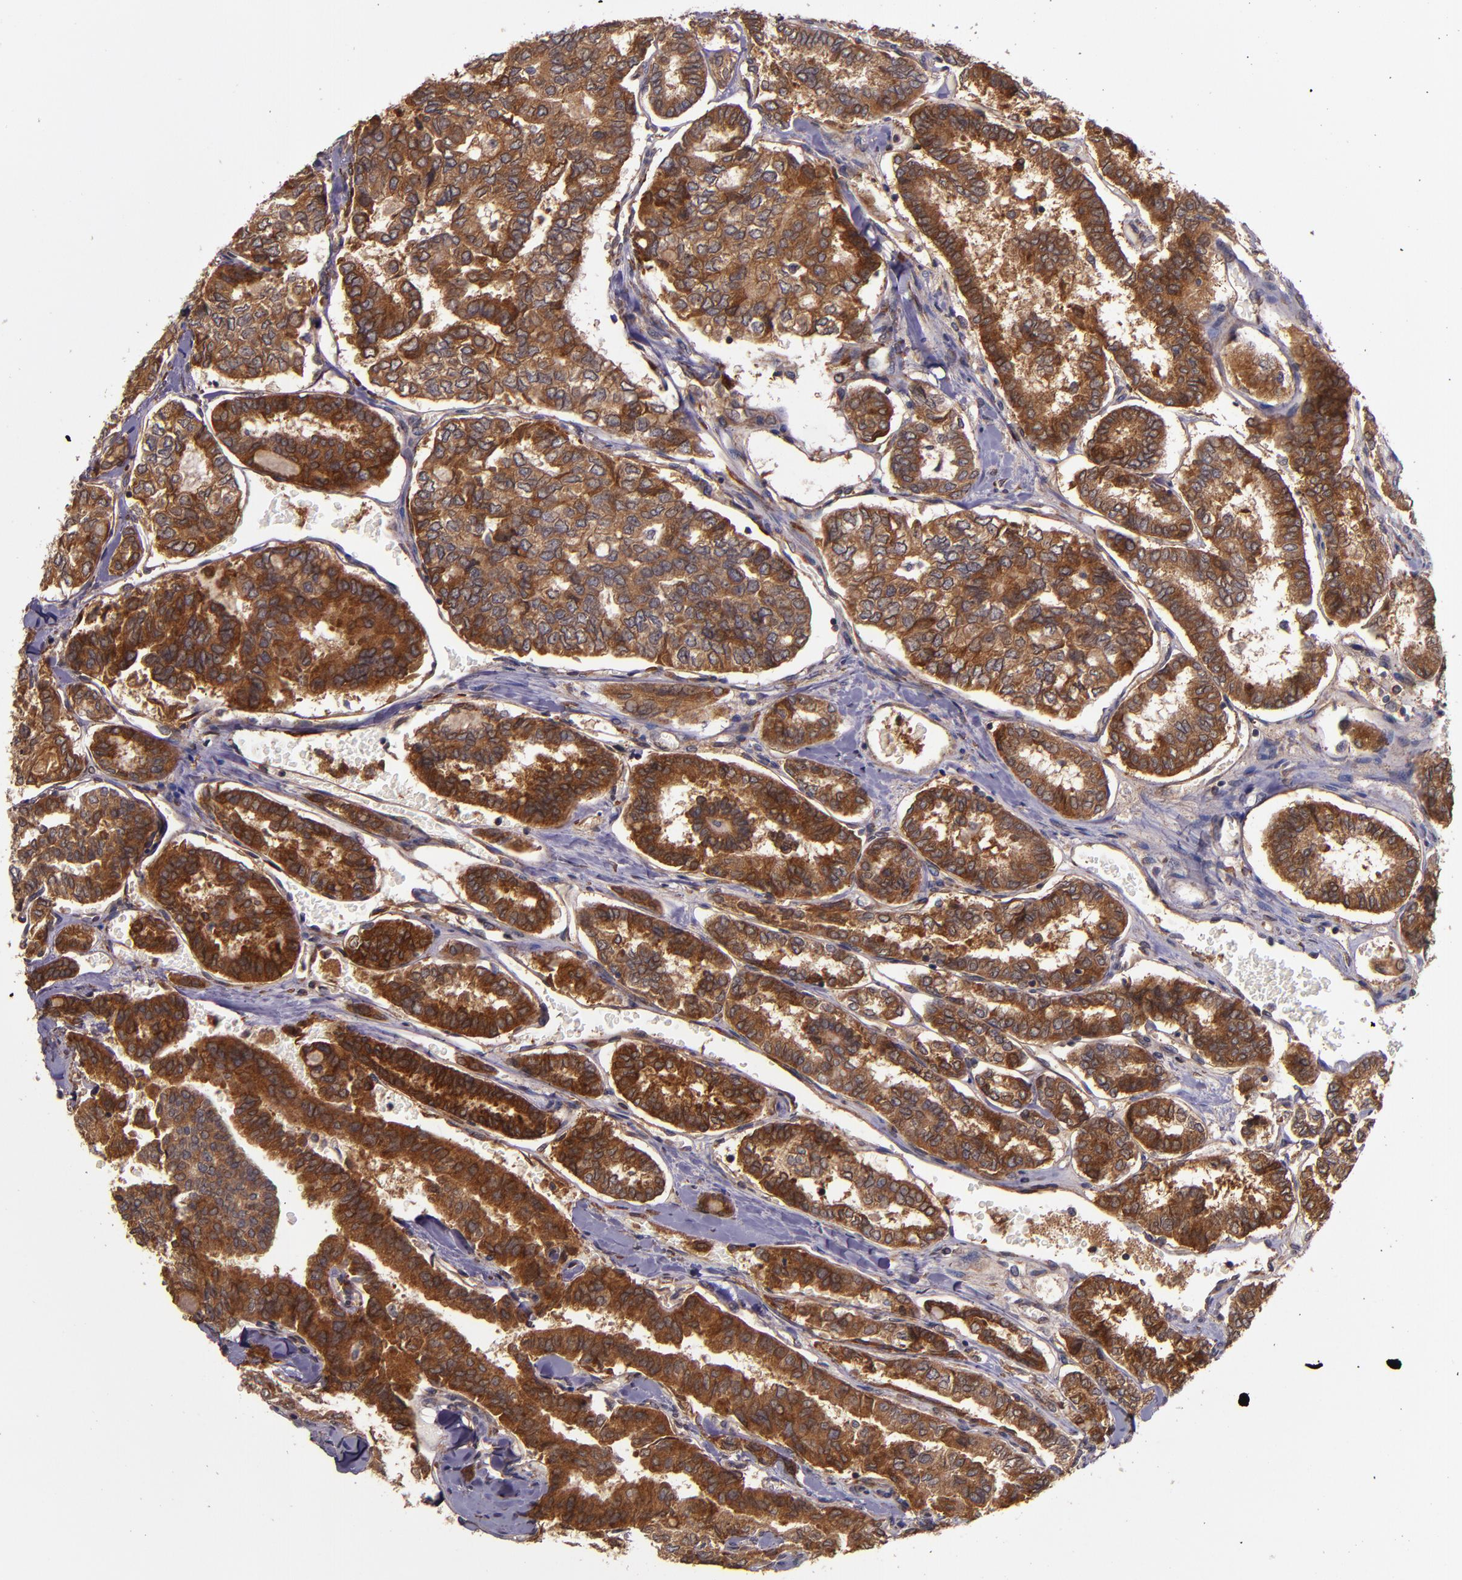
{"staining": {"intensity": "moderate", "quantity": ">75%", "location": "cytoplasmic/membranous"}, "tissue": "thyroid cancer", "cell_type": "Tumor cells", "image_type": "cancer", "snomed": [{"axis": "morphology", "description": "Papillary adenocarcinoma, NOS"}, {"axis": "topography", "description": "Thyroid gland"}], "caption": "Brown immunohistochemical staining in papillary adenocarcinoma (thyroid) reveals moderate cytoplasmic/membranous positivity in approximately >75% of tumor cells.", "gene": "PRAF2", "patient": {"sex": "female", "age": 35}}